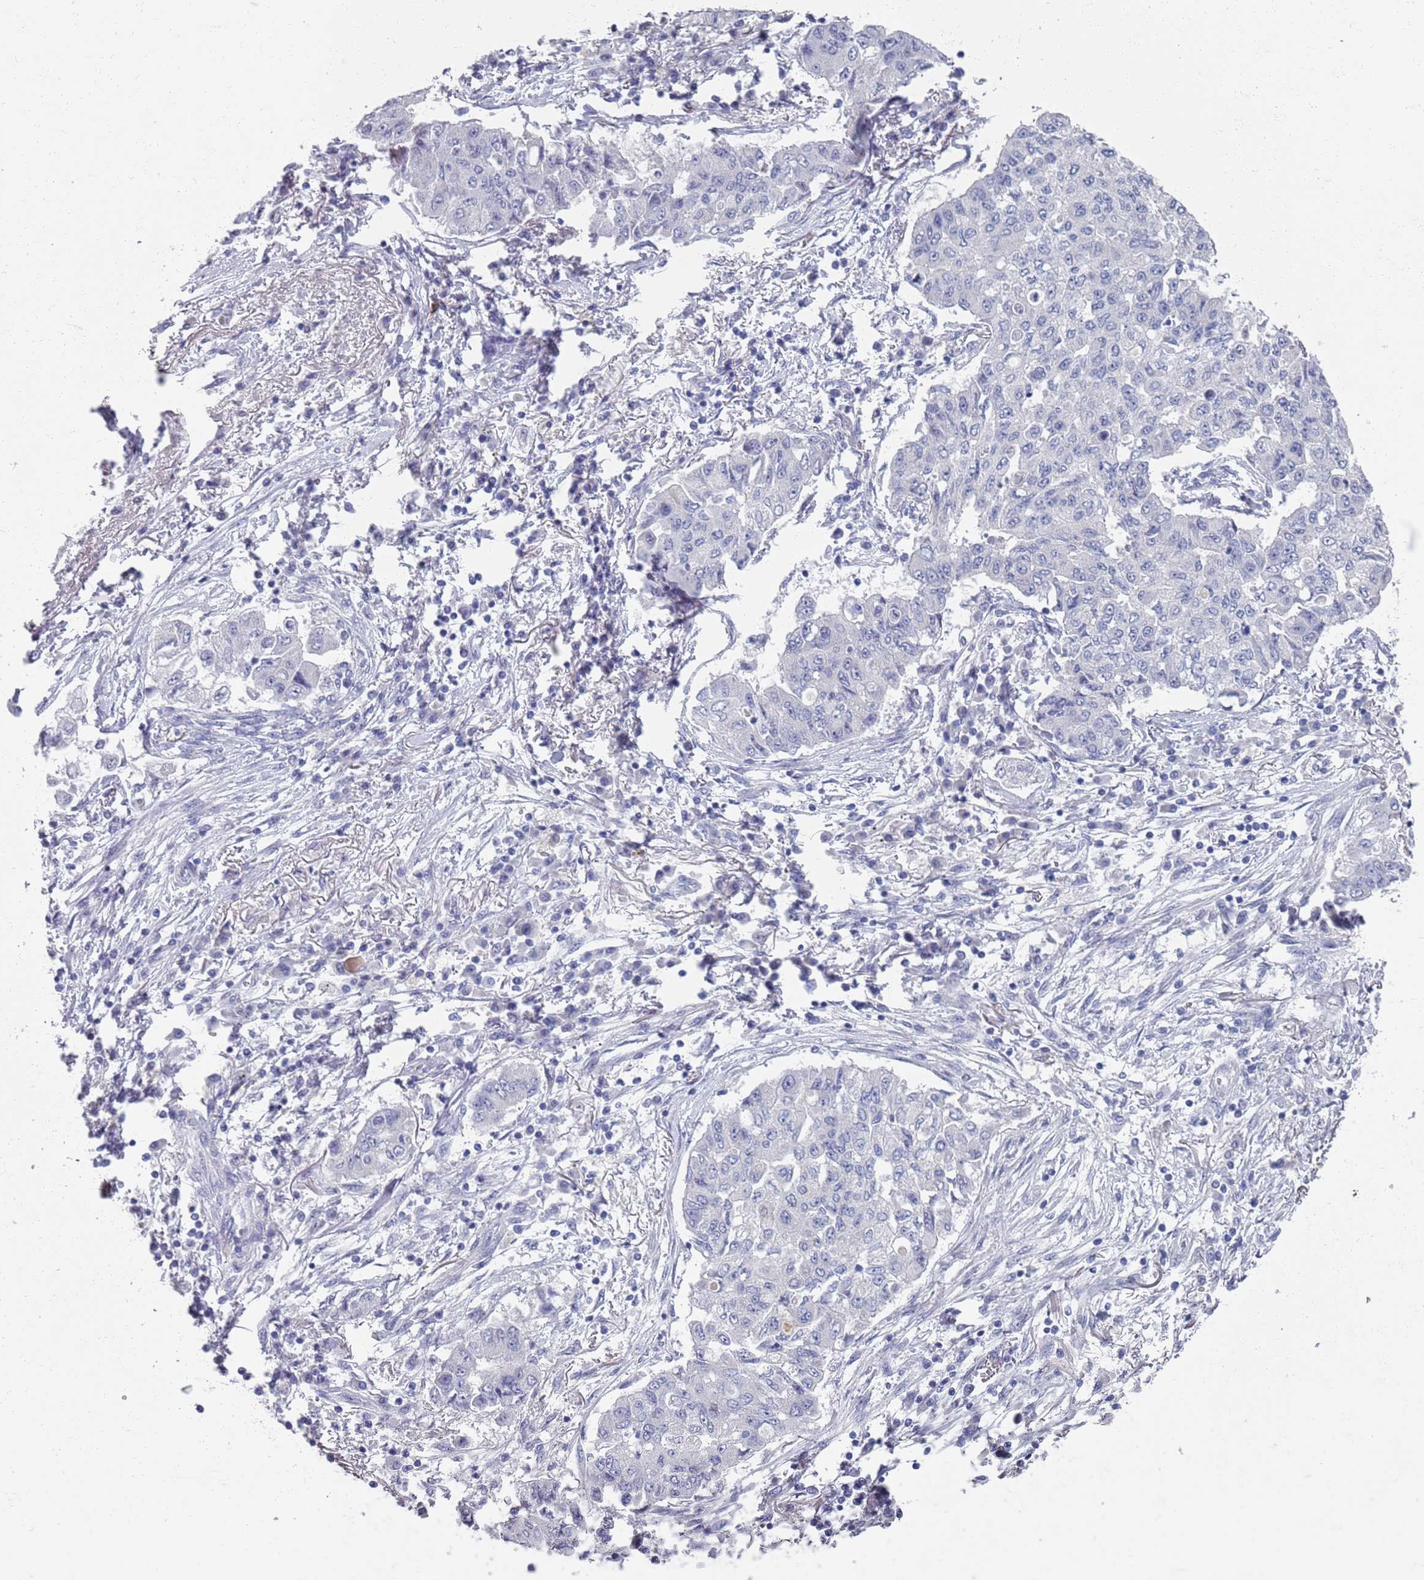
{"staining": {"intensity": "negative", "quantity": "none", "location": "none"}, "tissue": "lung cancer", "cell_type": "Tumor cells", "image_type": "cancer", "snomed": [{"axis": "morphology", "description": "Squamous cell carcinoma, NOS"}, {"axis": "topography", "description": "Lung"}], "caption": "Tumor cells show no significant positivity in lung cancer (squamous cell carcinoma).", "gene": "SAMD1", "patient": {"sex": "male", "age": 74}}